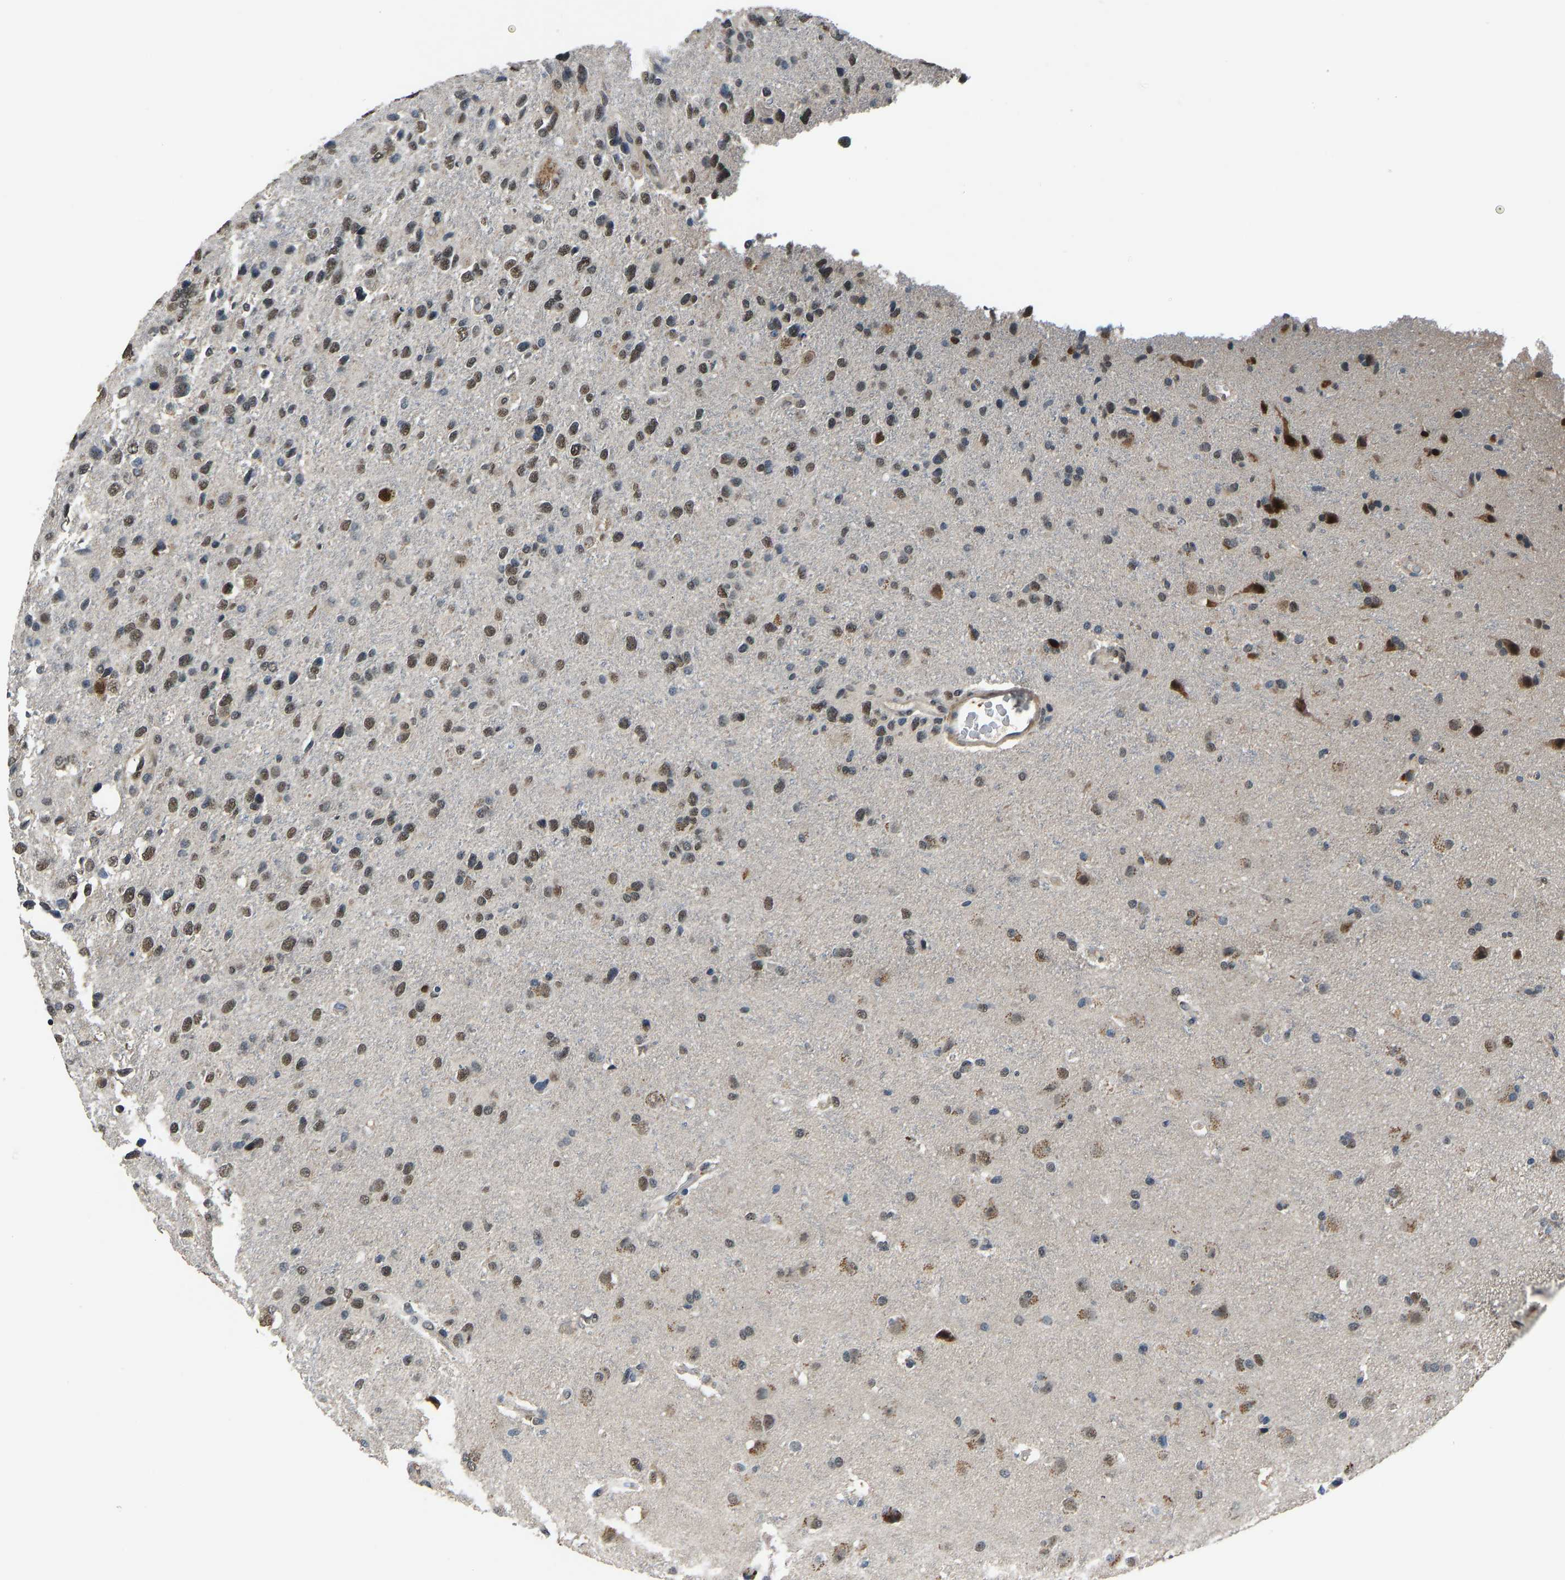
{"staining": {"intensity": "moderate", "quantity": "25%-75%", "location": "nuclear"}, "tissue": "glioma", "cell_type": "Tumor cells", "image_type": "cancer", "snomed": [{"axis": "morphology", "description": "Glioma, malignant, High grade"}, {"axis": "topography", "description": "Brain"}], "caption": "Protein staining by immunohistochemistry (IHC) shows moderate nuclear expression in about 25%-75% of tumor cells in glioma.", "gene": "FOS", "patient": {"sex": "female", "age": 58}}